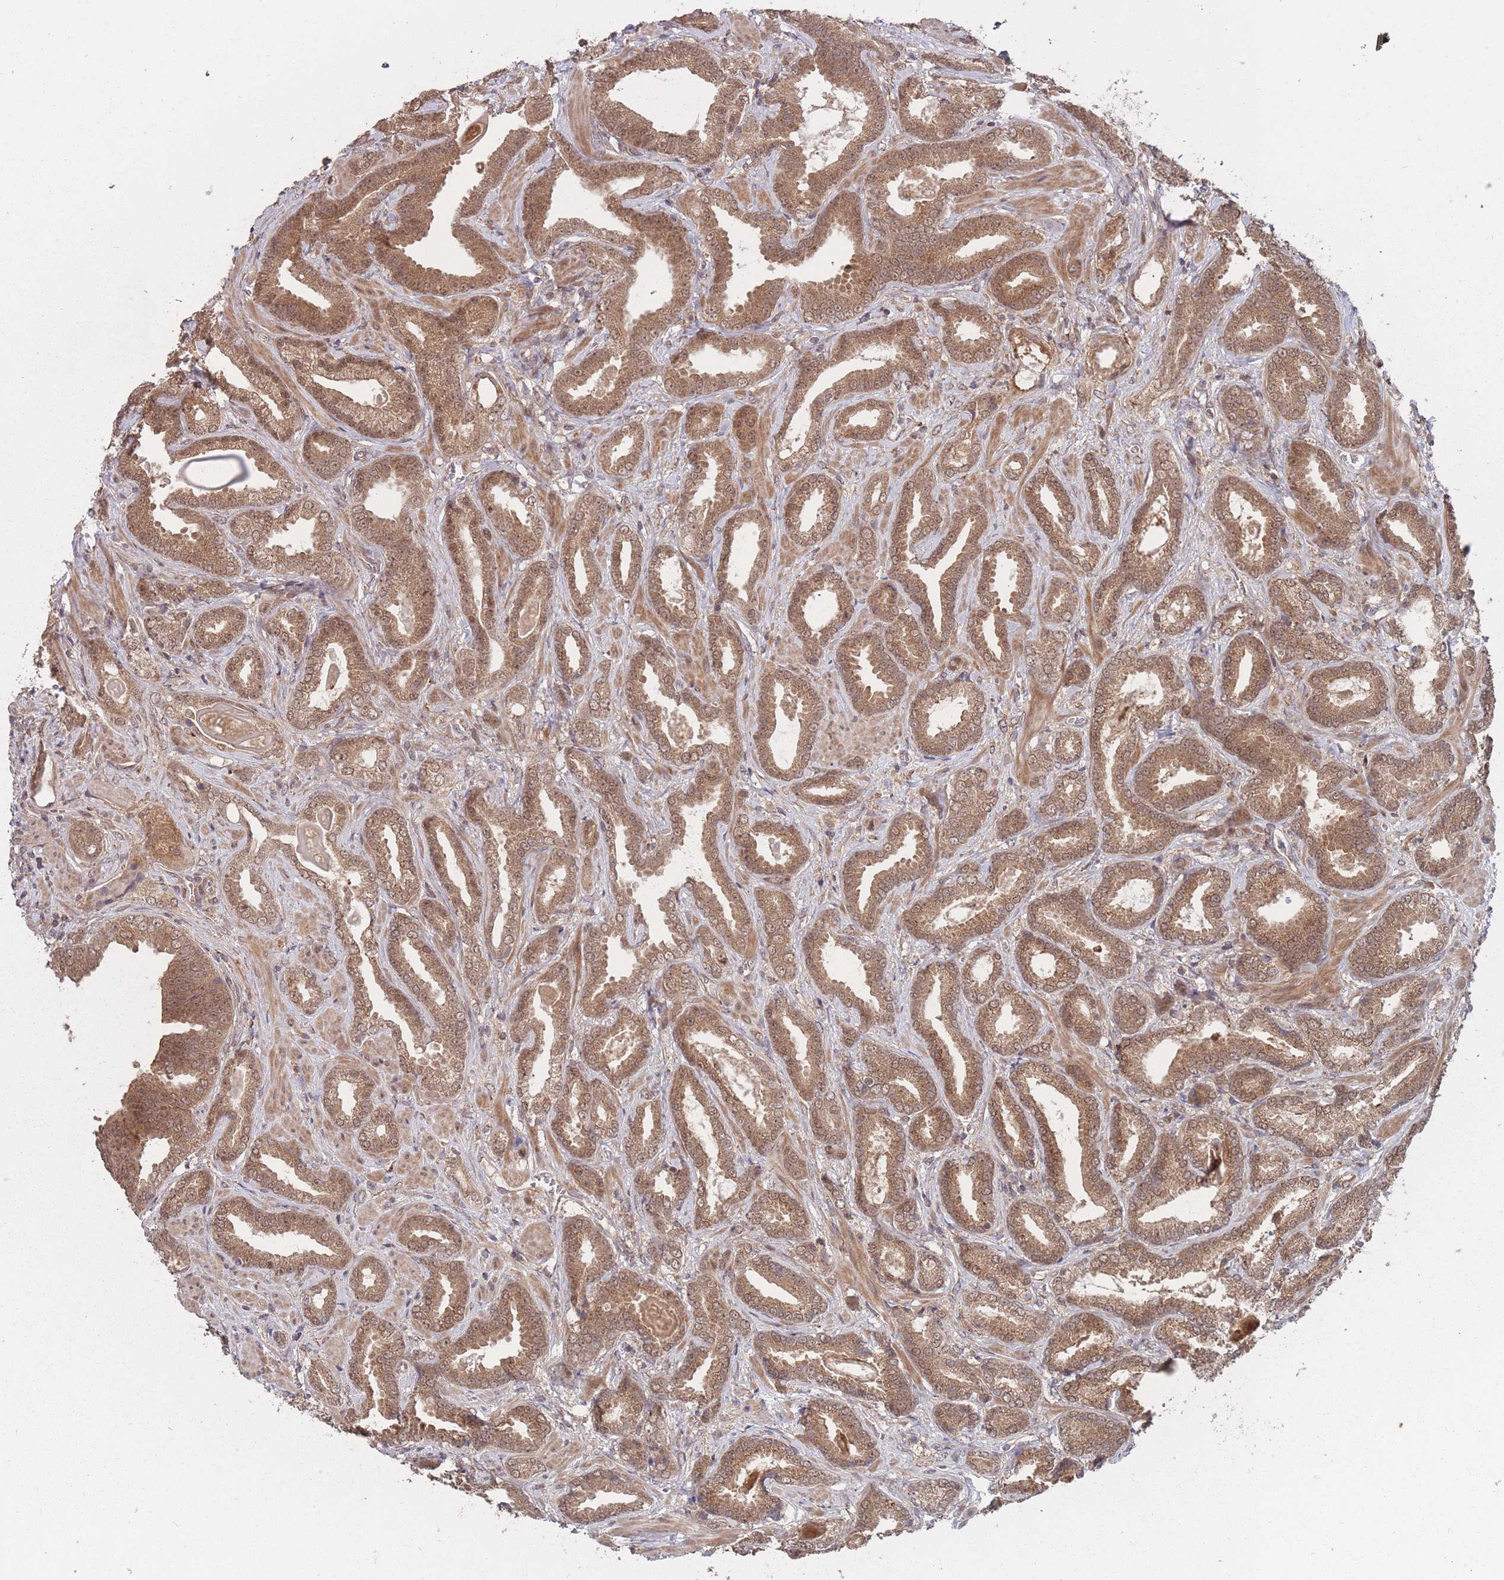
{"staining": {"intensity": "moderate", "quantity": ">75%", "location": "cytoplasmic/membranous"}, "tissue": "prostate cancer", "cell_type": "Tumor cells", "image_type": "cancer", "snomed": [{"axis": "morphology", "description": "Adenocarcinoma, Low grade"}, {"axis": "topography", "description": "Prostate"}], "caption": "Immunohistochemistry image of human prostate low-grade adenocarcinoma stained for a protein (brown), which shows medium levels of moderate cytoplasmic/membranous staining in about >75% of tumor cells.", "gene": "CNTRL", "patient": {"sex": "male", "age": 62}}